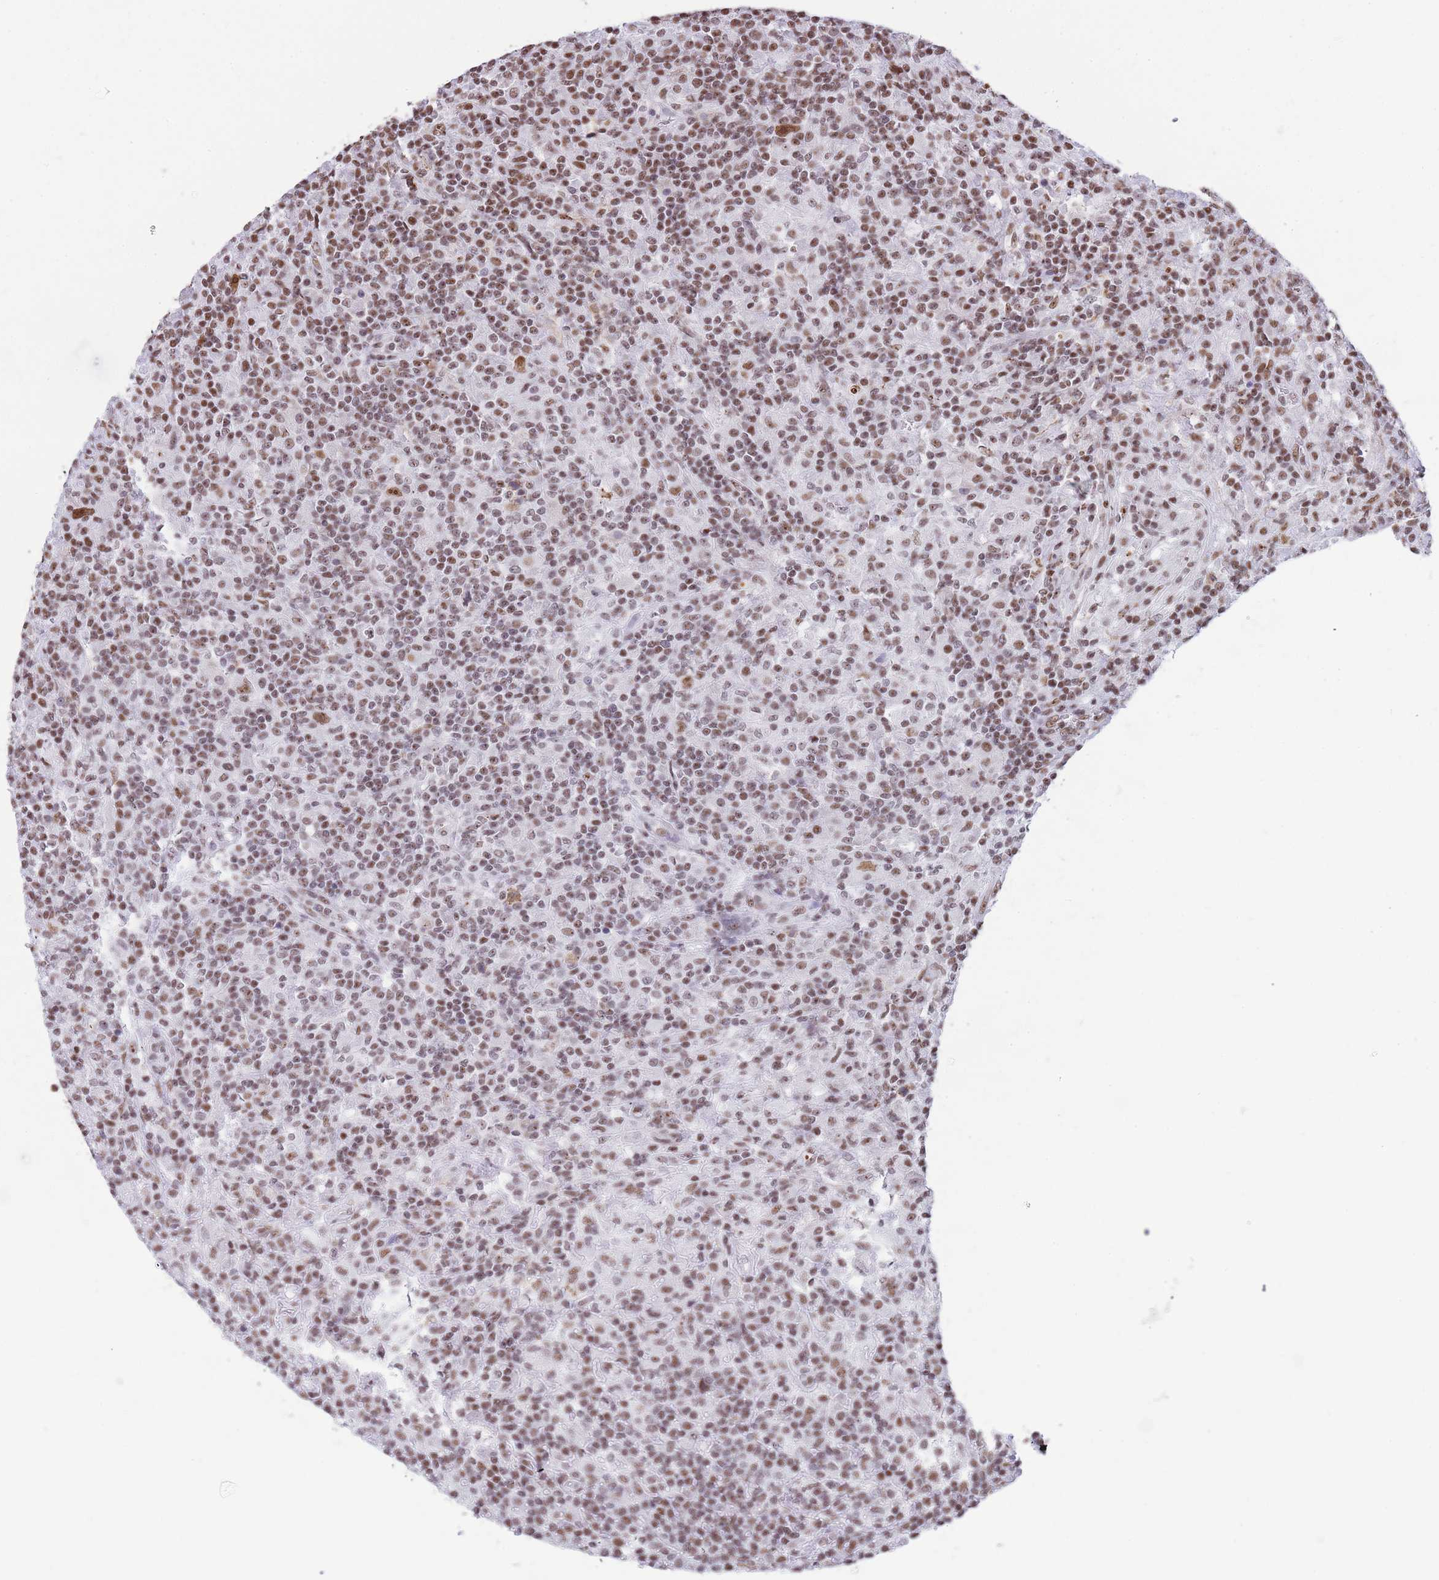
{"staining": {"intensity": "moderate", "quantity": ">75%", "location": "nuclear"}, "tissue": "lymphoma", "cell_type": "Tumor cells", "image_type": "cancer", "snomed": [{"axis": "morphology", "description": "Hodgkin's disease, NOS"}, {"axis": "topography", "description": "Lymph node"}], "caption": "Brown immunohistochemical staining in lymphoma demonstrates moderate nuclear expression in approximately >75% of tumor cells.", "gene": "EVC2", "patient": {"sex": "male", "age": 70}}